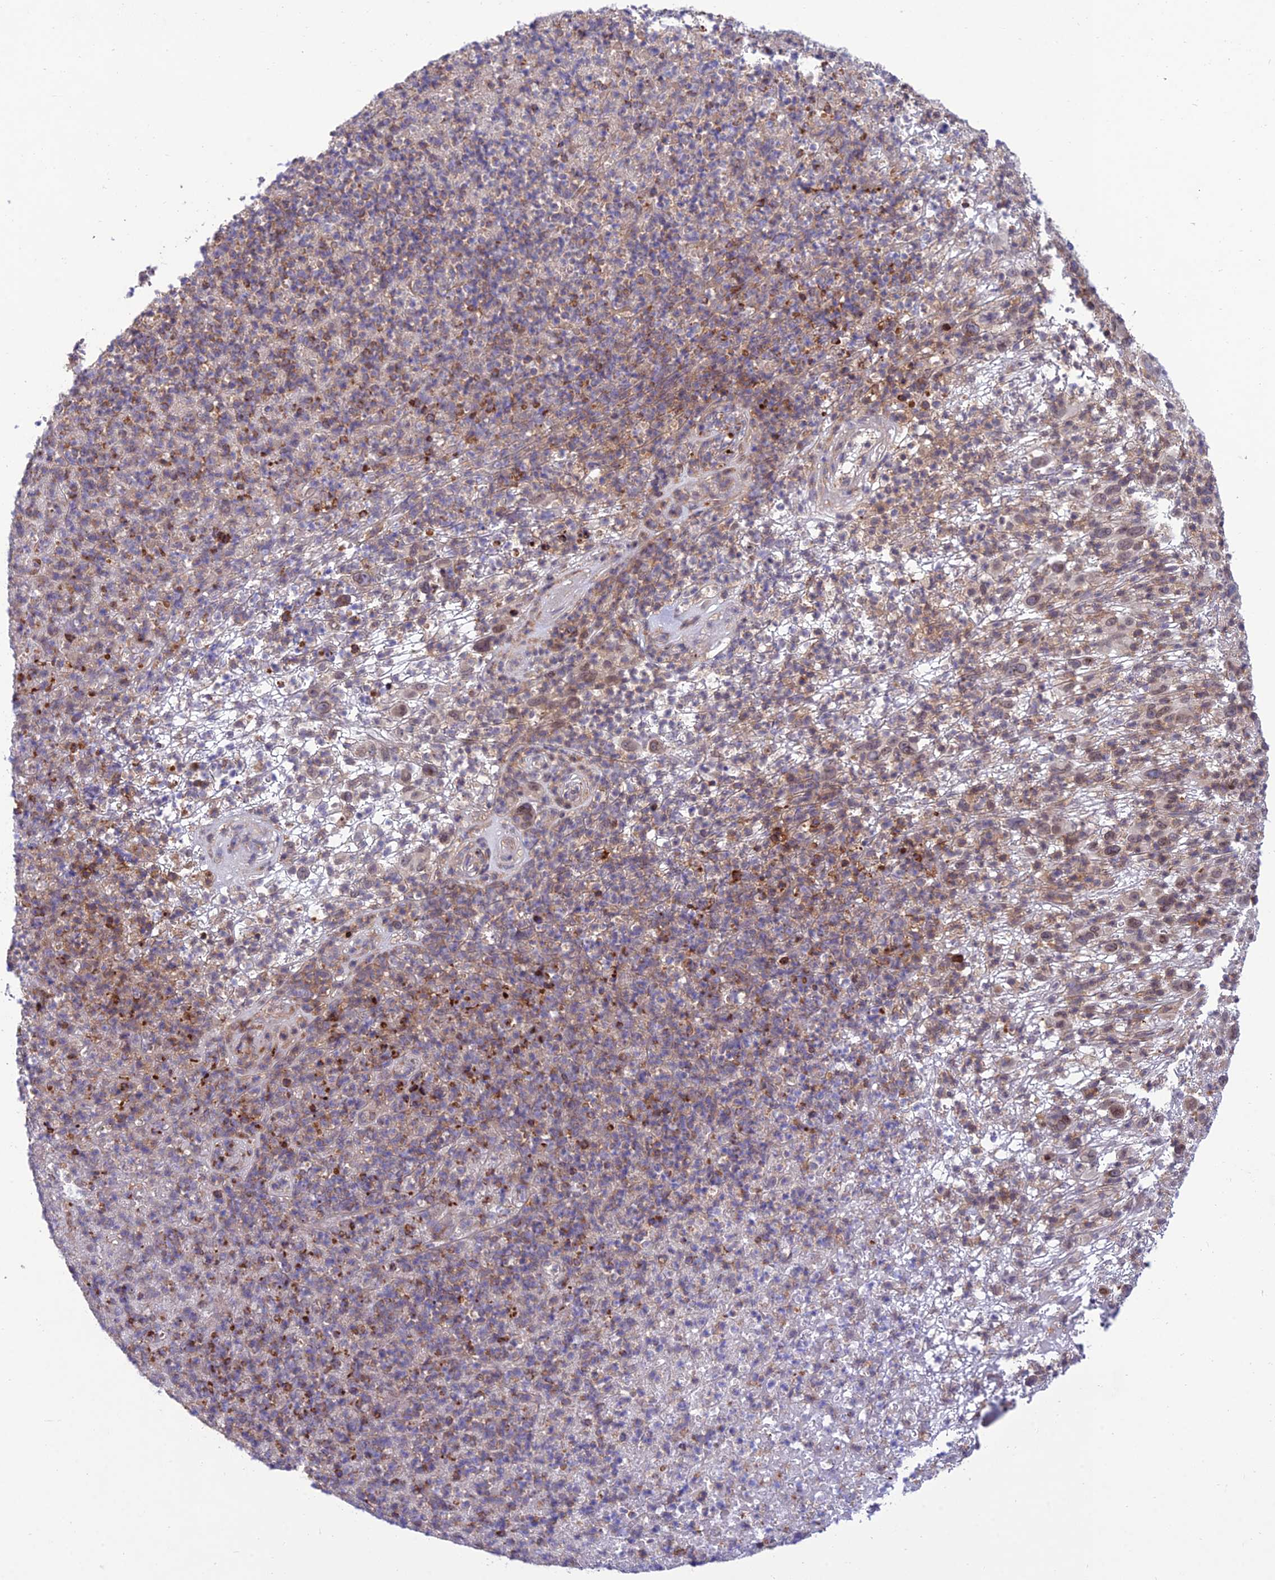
{"staining": {"intensity": "weak", "quantity": "<25%", "location": "cytoplasmic/membranous"}, "tissue": "melanoma", "cell_type": "Tumor cells", "image_type": "cancer", "snomed": [{"axis": "morphology", "description": "Malignant melanoma, NOS"}, {"axis": "topography", "description": "Skin"}], "caption": "Image shows no significant protein expression in tumor cells of melanoma. (DAB immunohistochemistry (IHC) with hematoxylin counter stain).", "gene": "FAM76A", "patient": {"sex": "male", "age": 49}}